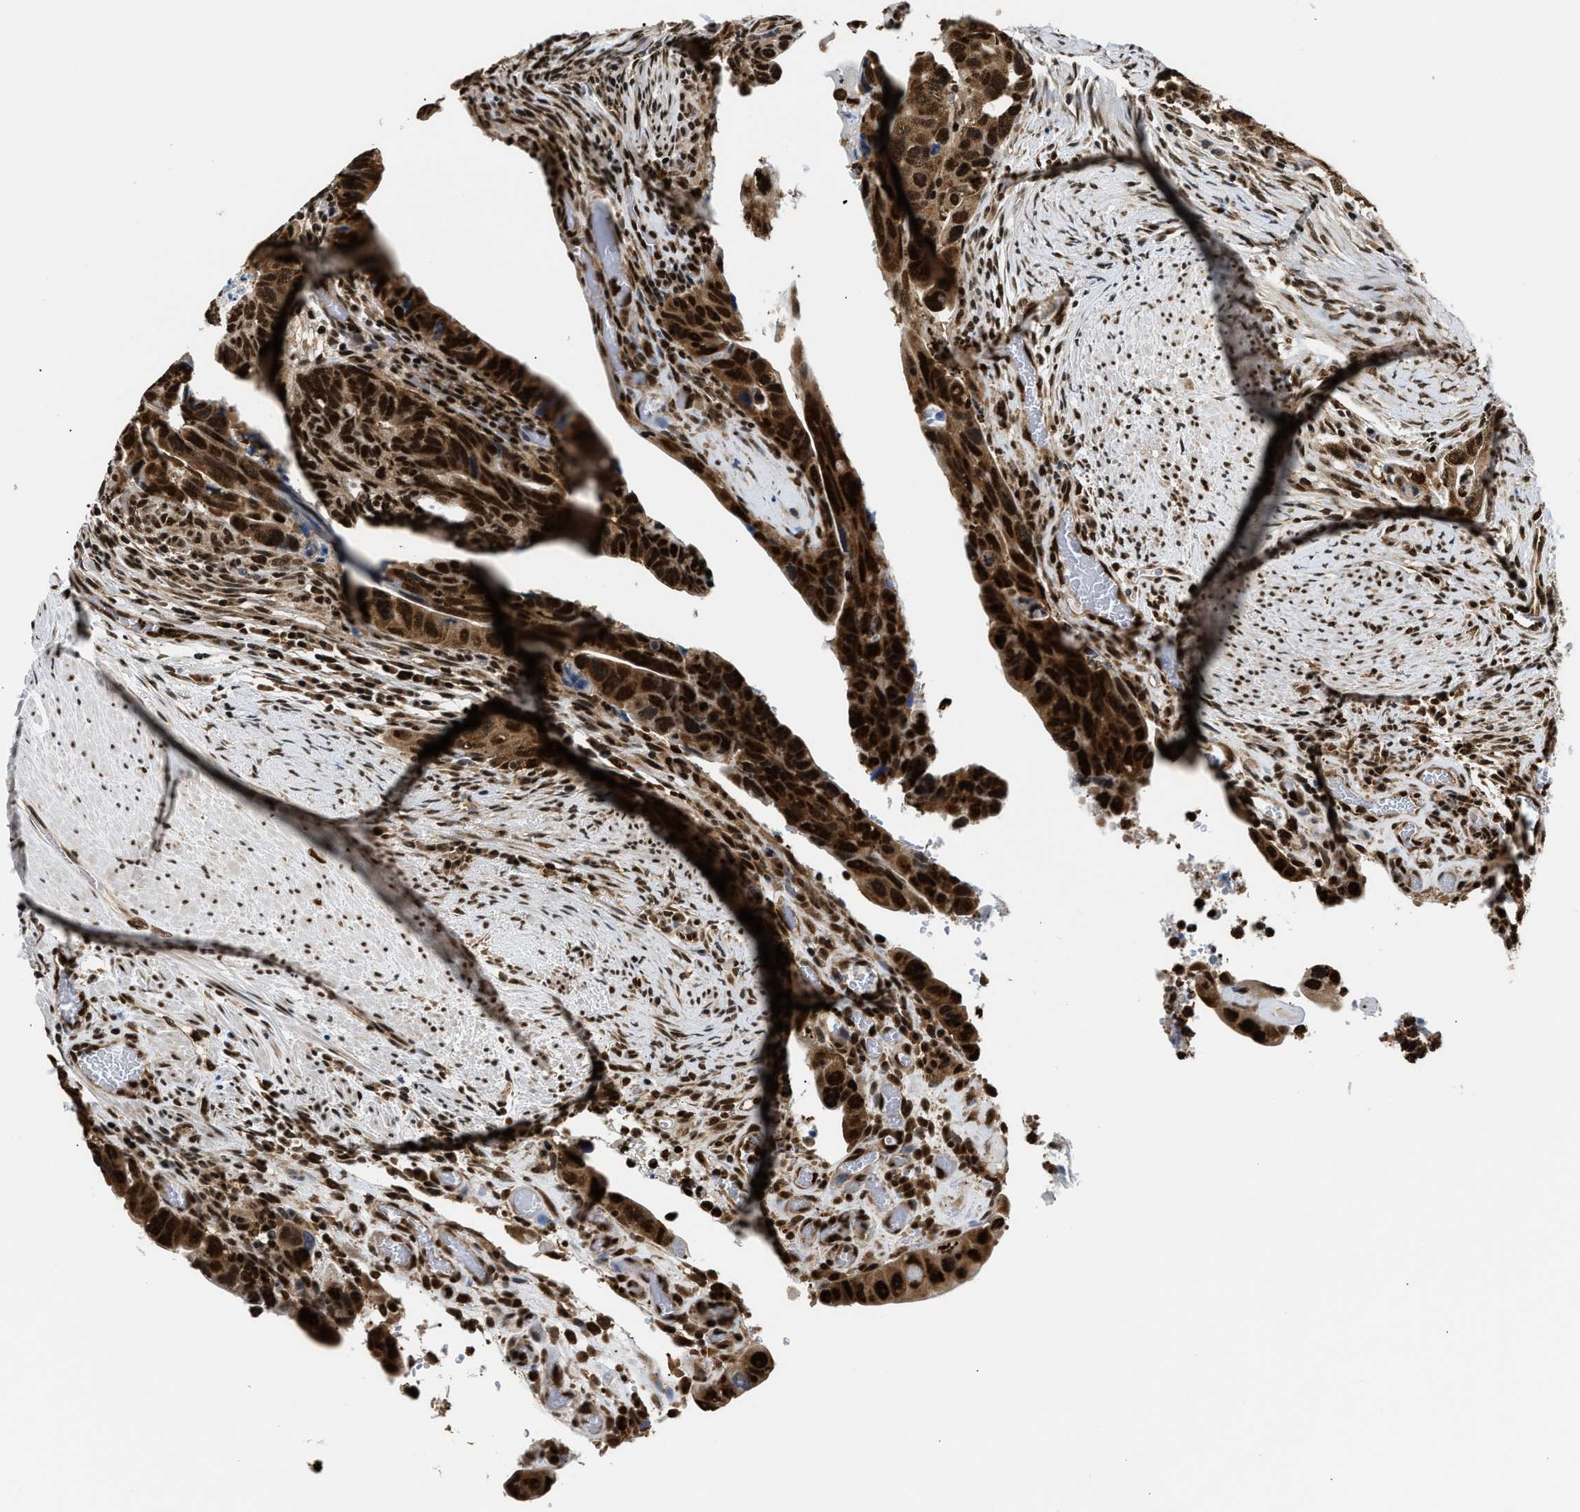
{"staining": {"intensity": "strong", "quantity": ">75%", "location": "cytoplasmic/membranous,nuclear"}, "tissue": "colorectal cancer", "cell_type": "Tumor cells", "image_type": "cancer", "snomed": [{"axis": "morphology", "description": "Adenocarcinoma, NOS"}, {"axis": "topography", "description": "Rectum"}], "caption": "A brown stain labels strong cytoplasmic/membranous and nuclear positivity of a protein in colorectal cancer (adenocarcinoma) tumor cells.", "gene": "CCNDBP1", "patient": {"sex": "male", "age": 53}}